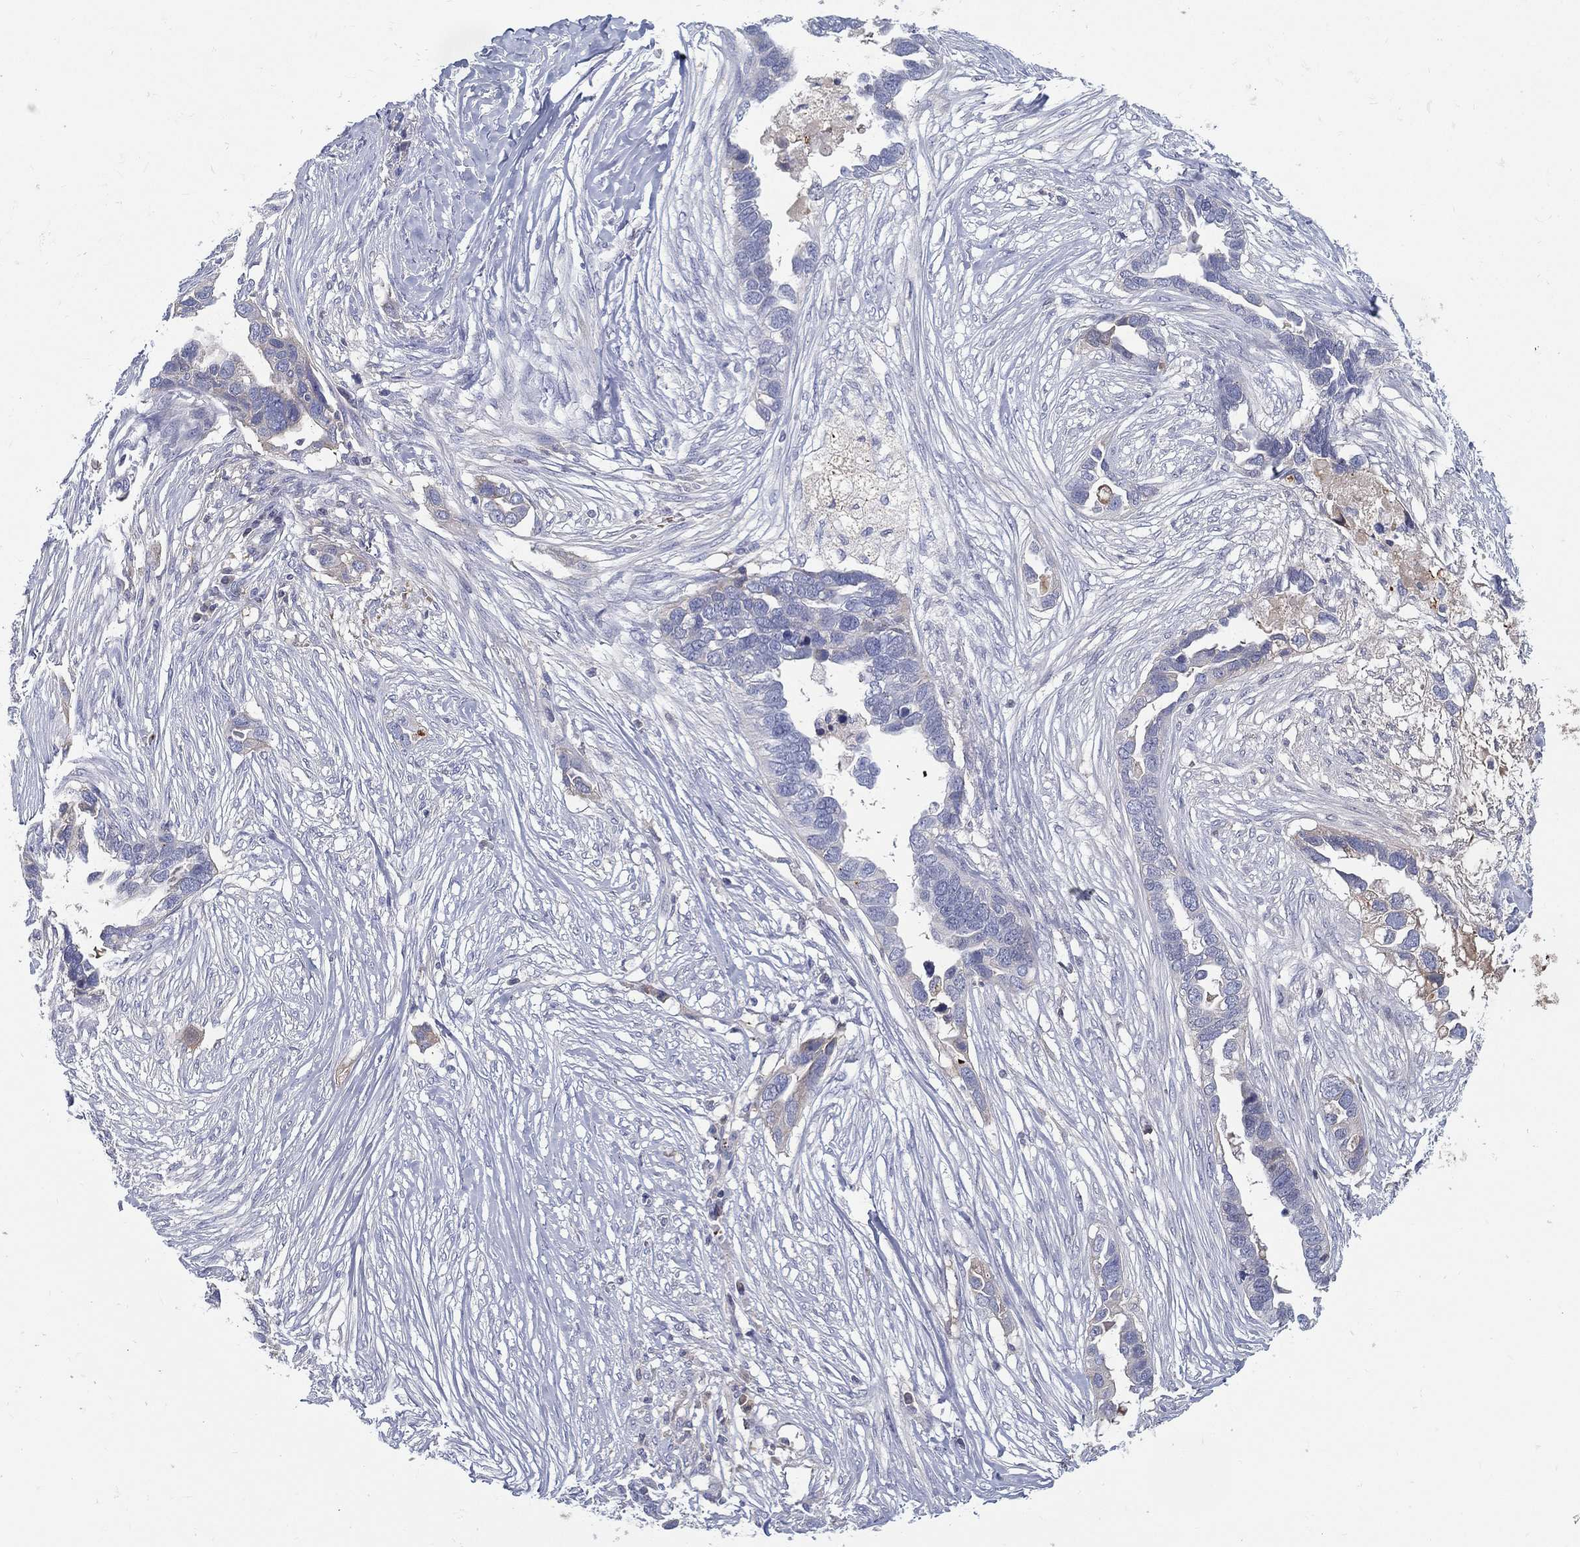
{"staining": {"intensity": "negative", "quantity": "none", "location": "none"}, "tissue": "ovarian cancer", "cell_type": "Tumor cells", "image_type": "cancer", "snomed": [{"axis": "morphology", "description": "Cystadenocarcinoma, serous, NOS"}, {"axis": "topography", "description": "Ovary"}], "caption": "This is an immunohistochemistry (IHC) photomicrograph of ovarian serous cystadenocarcinoma. There is no positivity in tumor cells.", "gene": "IFNB1", "patient": {"sex": "female", "age": 54}}